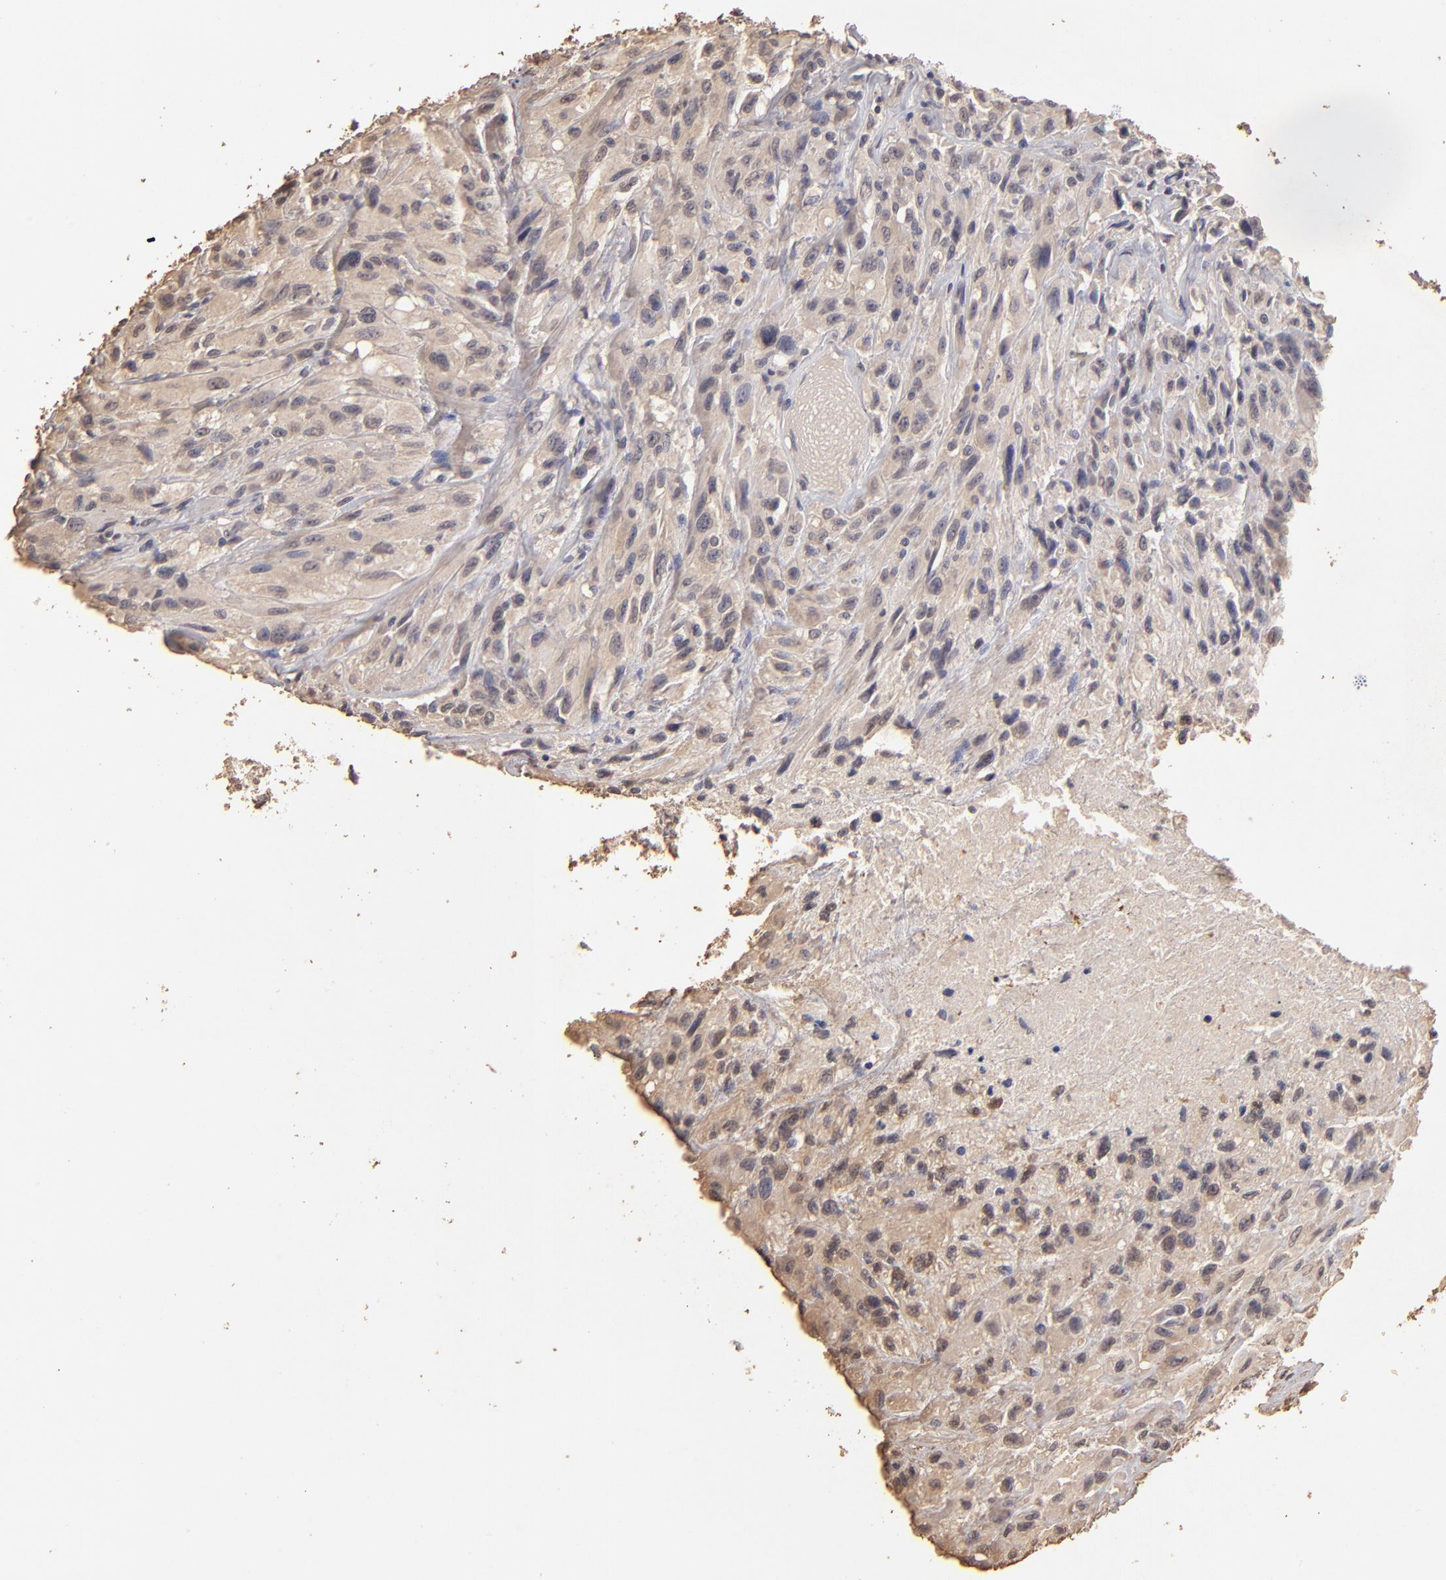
{"staining": {"intensity": "weak", "quantity": "<25%", "location": "cytoplasmic/membranous"}, "tissue": "glioma", "cell_type": "Tumor cells", "image_type": "cancer", "snomed": [{"axis": "morphology", "description": "Glioma, malignant, High grade"}, {"axis": "topography", "description": "Brain"}], "caption": "Glioma was stained to show a protein in brown. There is no significant positivity in tumor cells.", "gene": "OPHN1", "patient": {"sex": "male", "age": 48}}